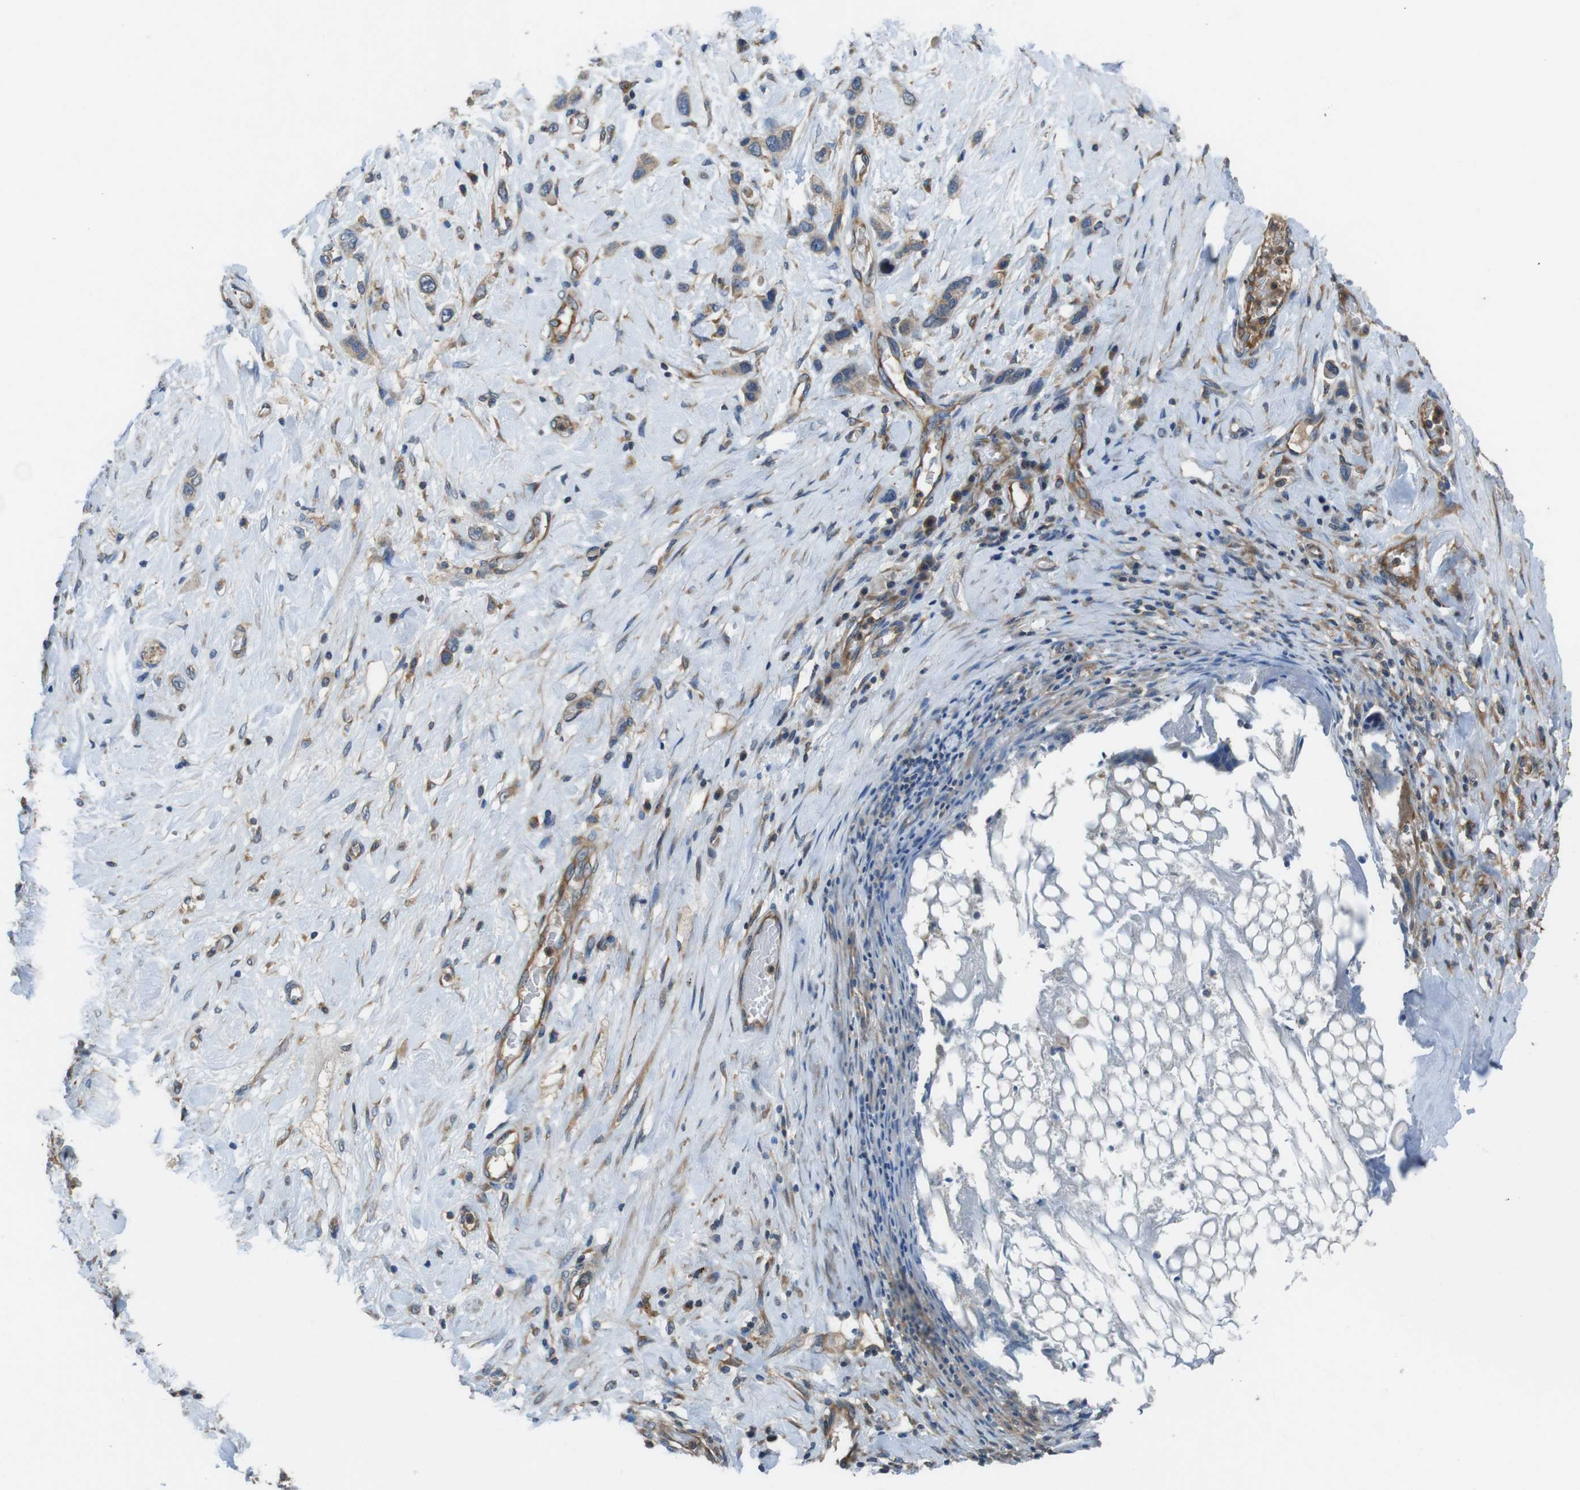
{"staining": {"intensity": "weak", "quantity": "<25%", "location": "cytoplasmic/membranous"}, "tissue": "stomach cancer", "cell_type": "Tumor cells", "image_type": "cancer", "snomed": [{"axis": "morphology", "description": "Adenocarcinoma, NOS"}, {"axis": "morphology", "description": "Adenocarcinoma, High grade"}, {"axis": "topography", "description": "Stomach, upper"}, {"axis": "topography", "description": "Stomach, lower"}], "caption": "Immunohistochemistry of human stomach cancer (high-grade adenocarcinoma) demonstrates no positivity in tumor cells.", "gene": "DCTN1", "patient": {"sex": "female", "age": 65}}